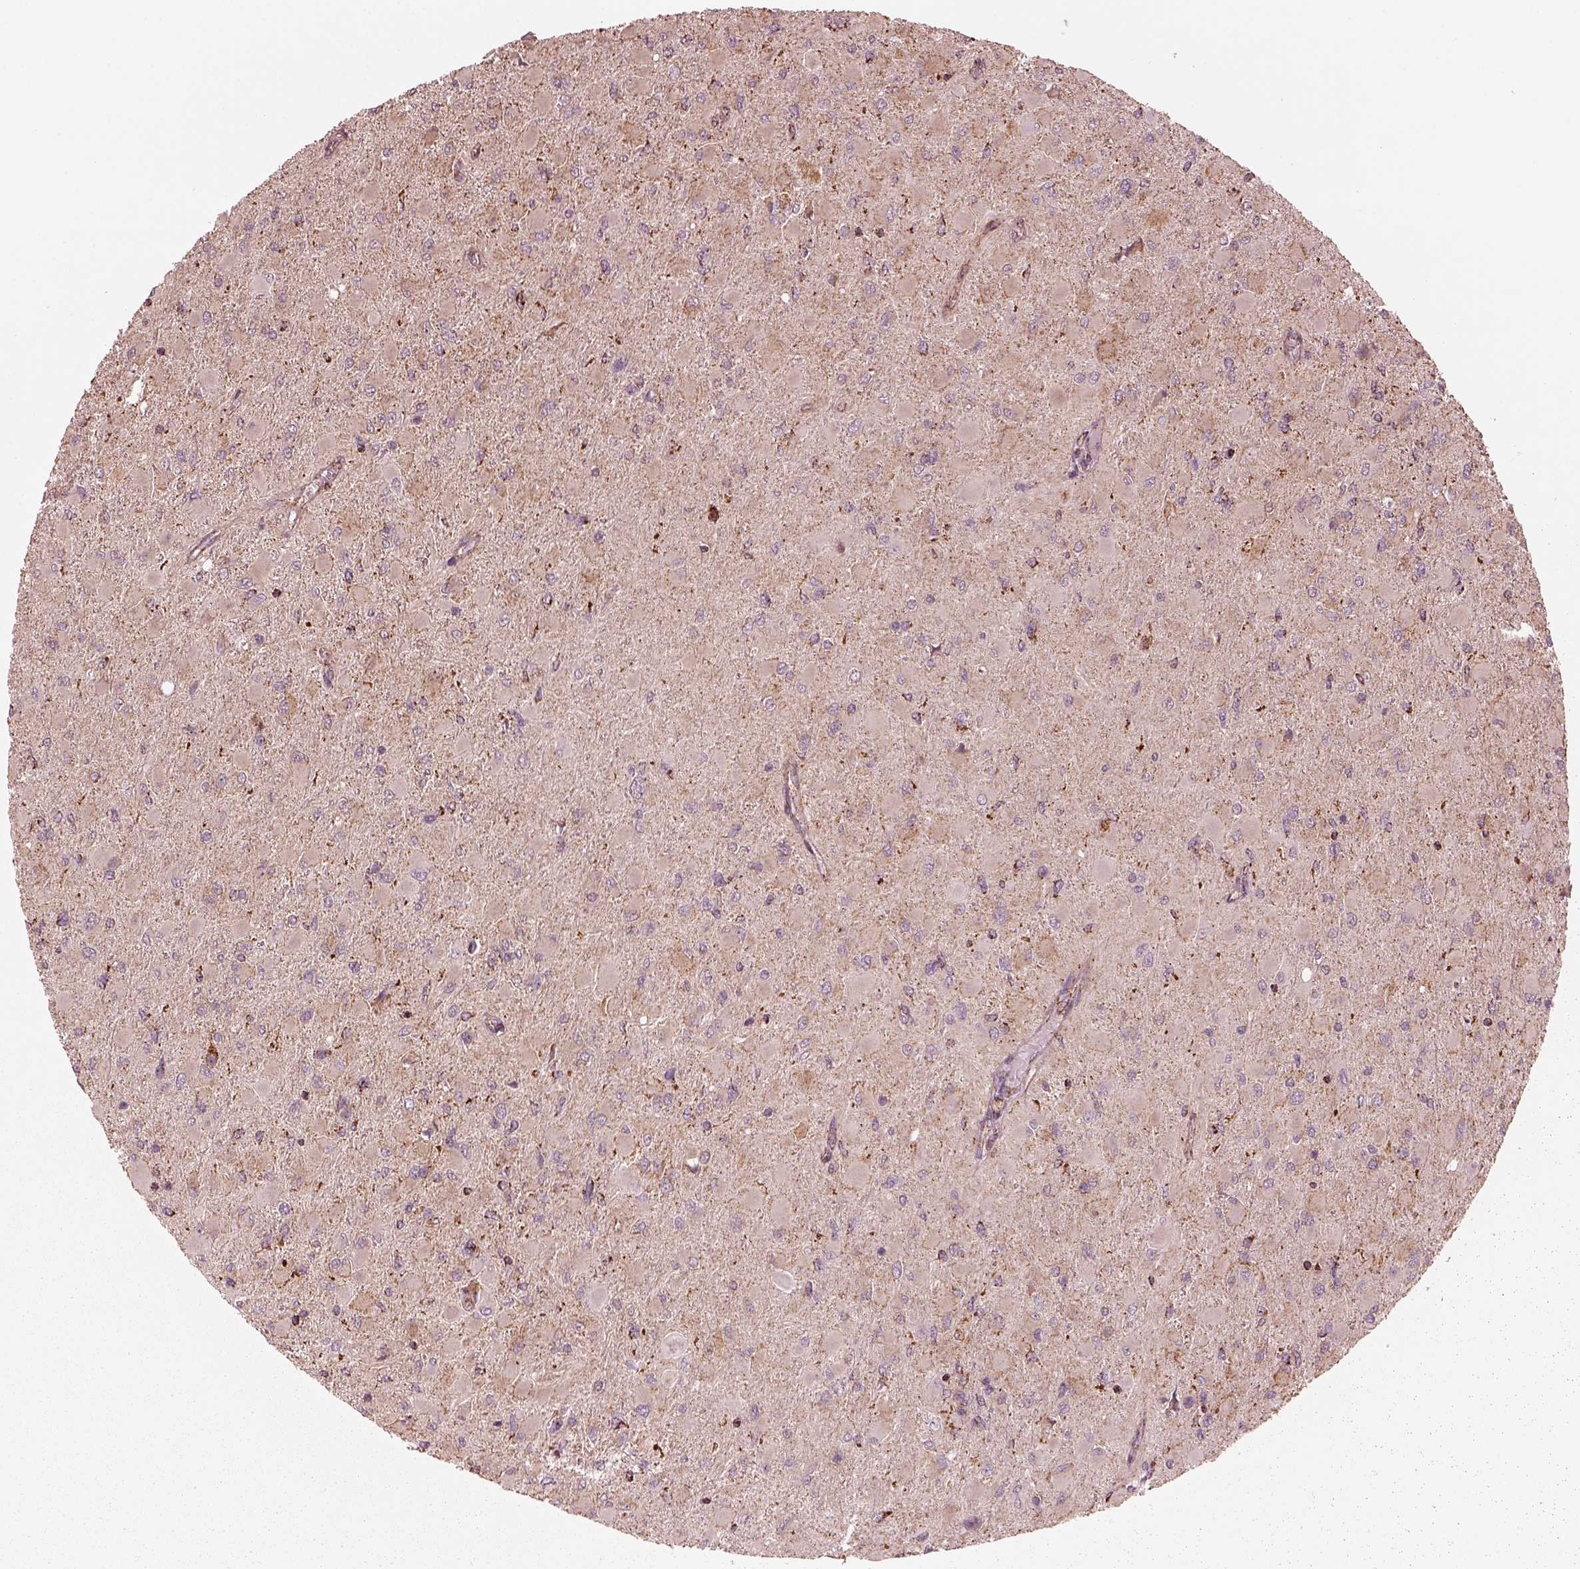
{"staining": {"intensity": "weak", "quantity": "<25%", "location": "cytoplasmic/membranous"}, "tissue": "glioma", "cell_type": "Tumor cells", "image_type": "cancer", "snomed": [{"axis": "morphology", "description": "Glioma, malignant, High grade"}, {"axis": "topography", "description": "Cerebral cortex"}], "caption": "Immunohistochemical staining of human malignant glioma (high-grade) reveals no significant staining in tumor cells.", "gene": "NDUFB10", "patient": {"sex": "female", "age": 36}}